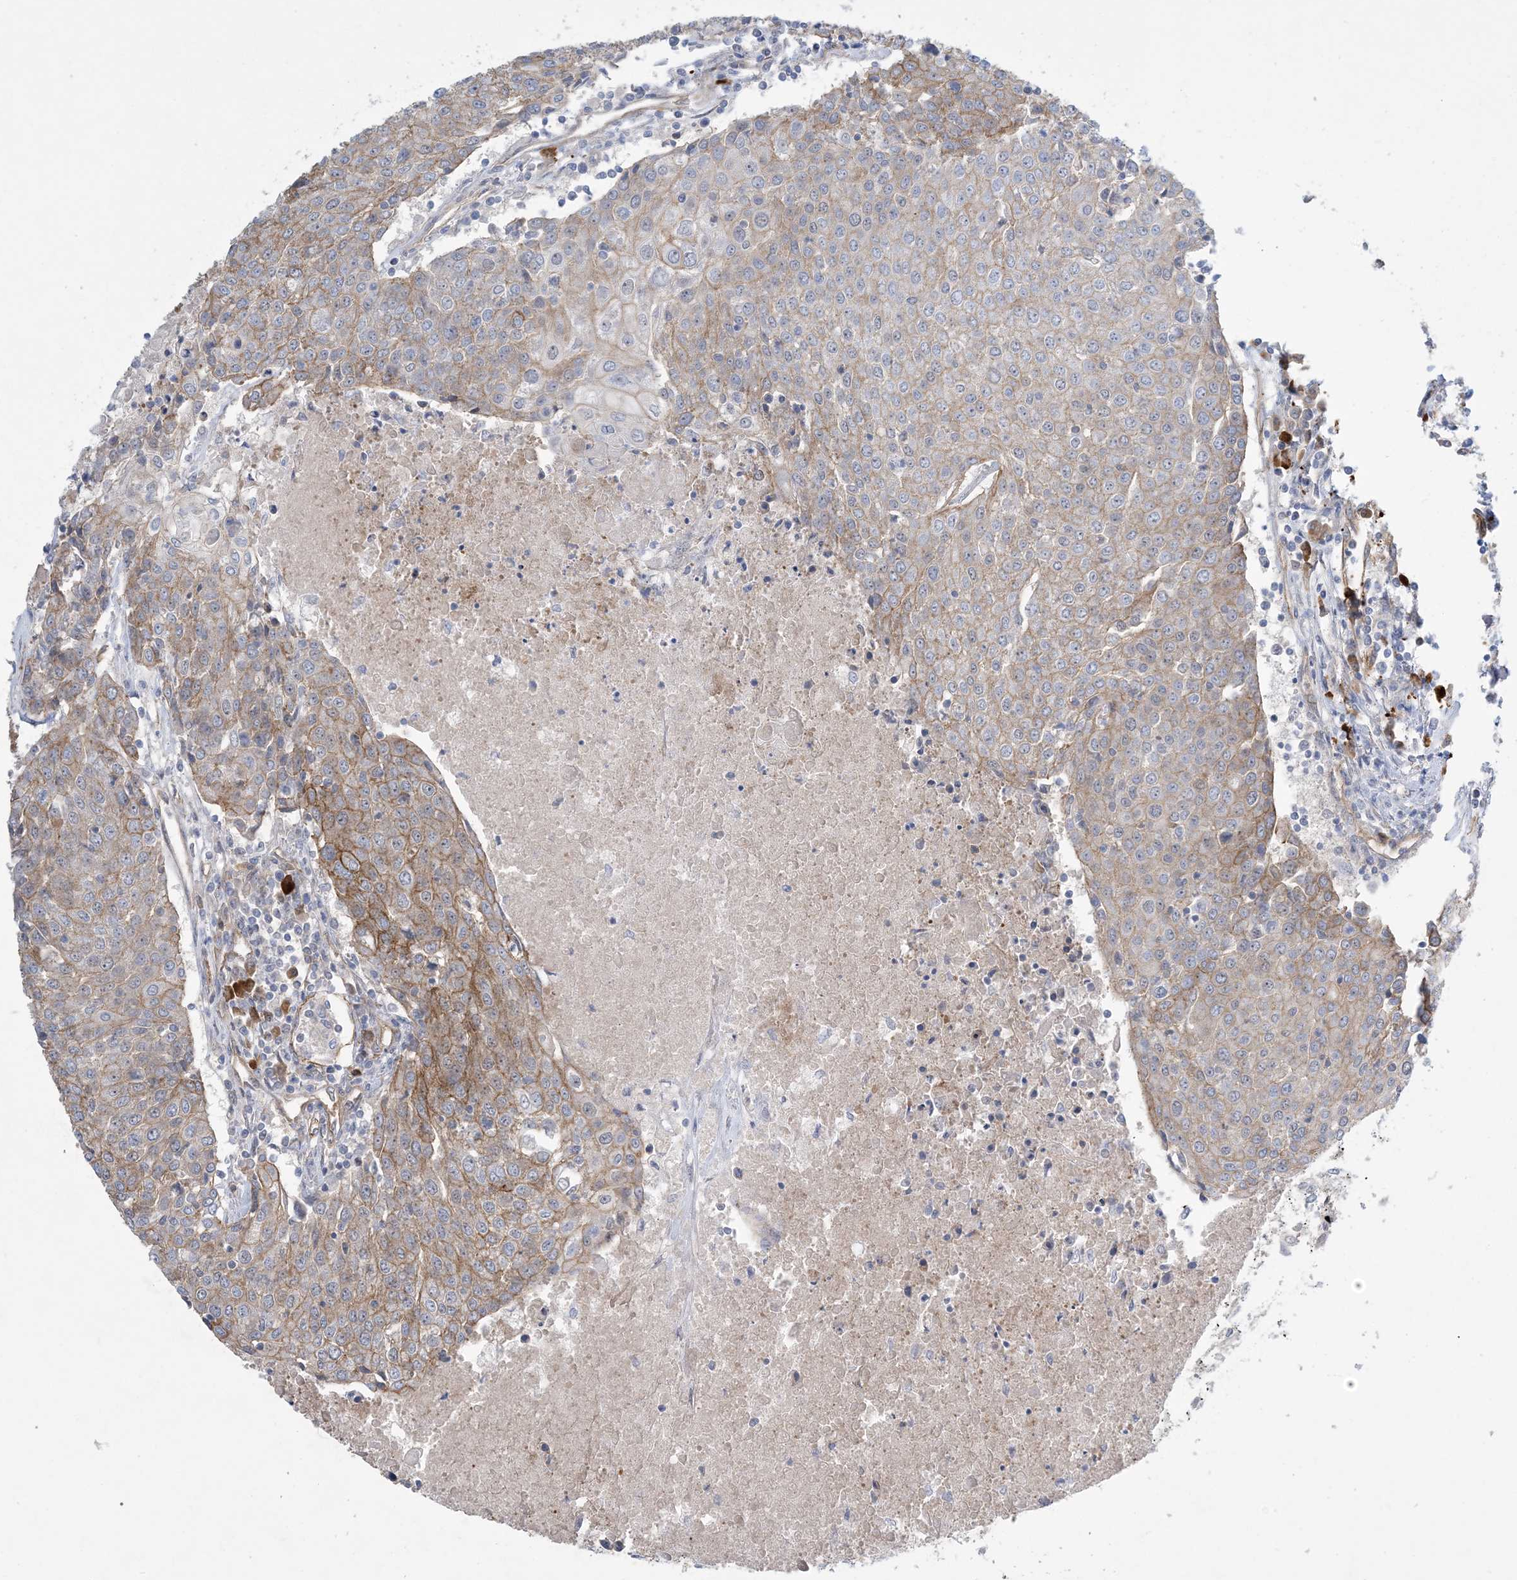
{"staining": {"intensity": "moderate", "quantity": "25%-75%", "location": "cytoplasmic/membranous"}, "tissue": "urothelial cancer", "cell_type": "Tumor cells", "image_type": "cancer", "snomed": [{"axis": "morphology", "description": "Urothelial carcinoma, High grade"}, {"axis": "topography", "description": "Urinary bladder"}], "caption": "A brown stain highlights moderate cytoplasmic/membranous expression of a protein in high-grade urothelial carcinoma tumor cells.", "gene": "AOC1", "patient": {"sex": "female", "age": 85}}